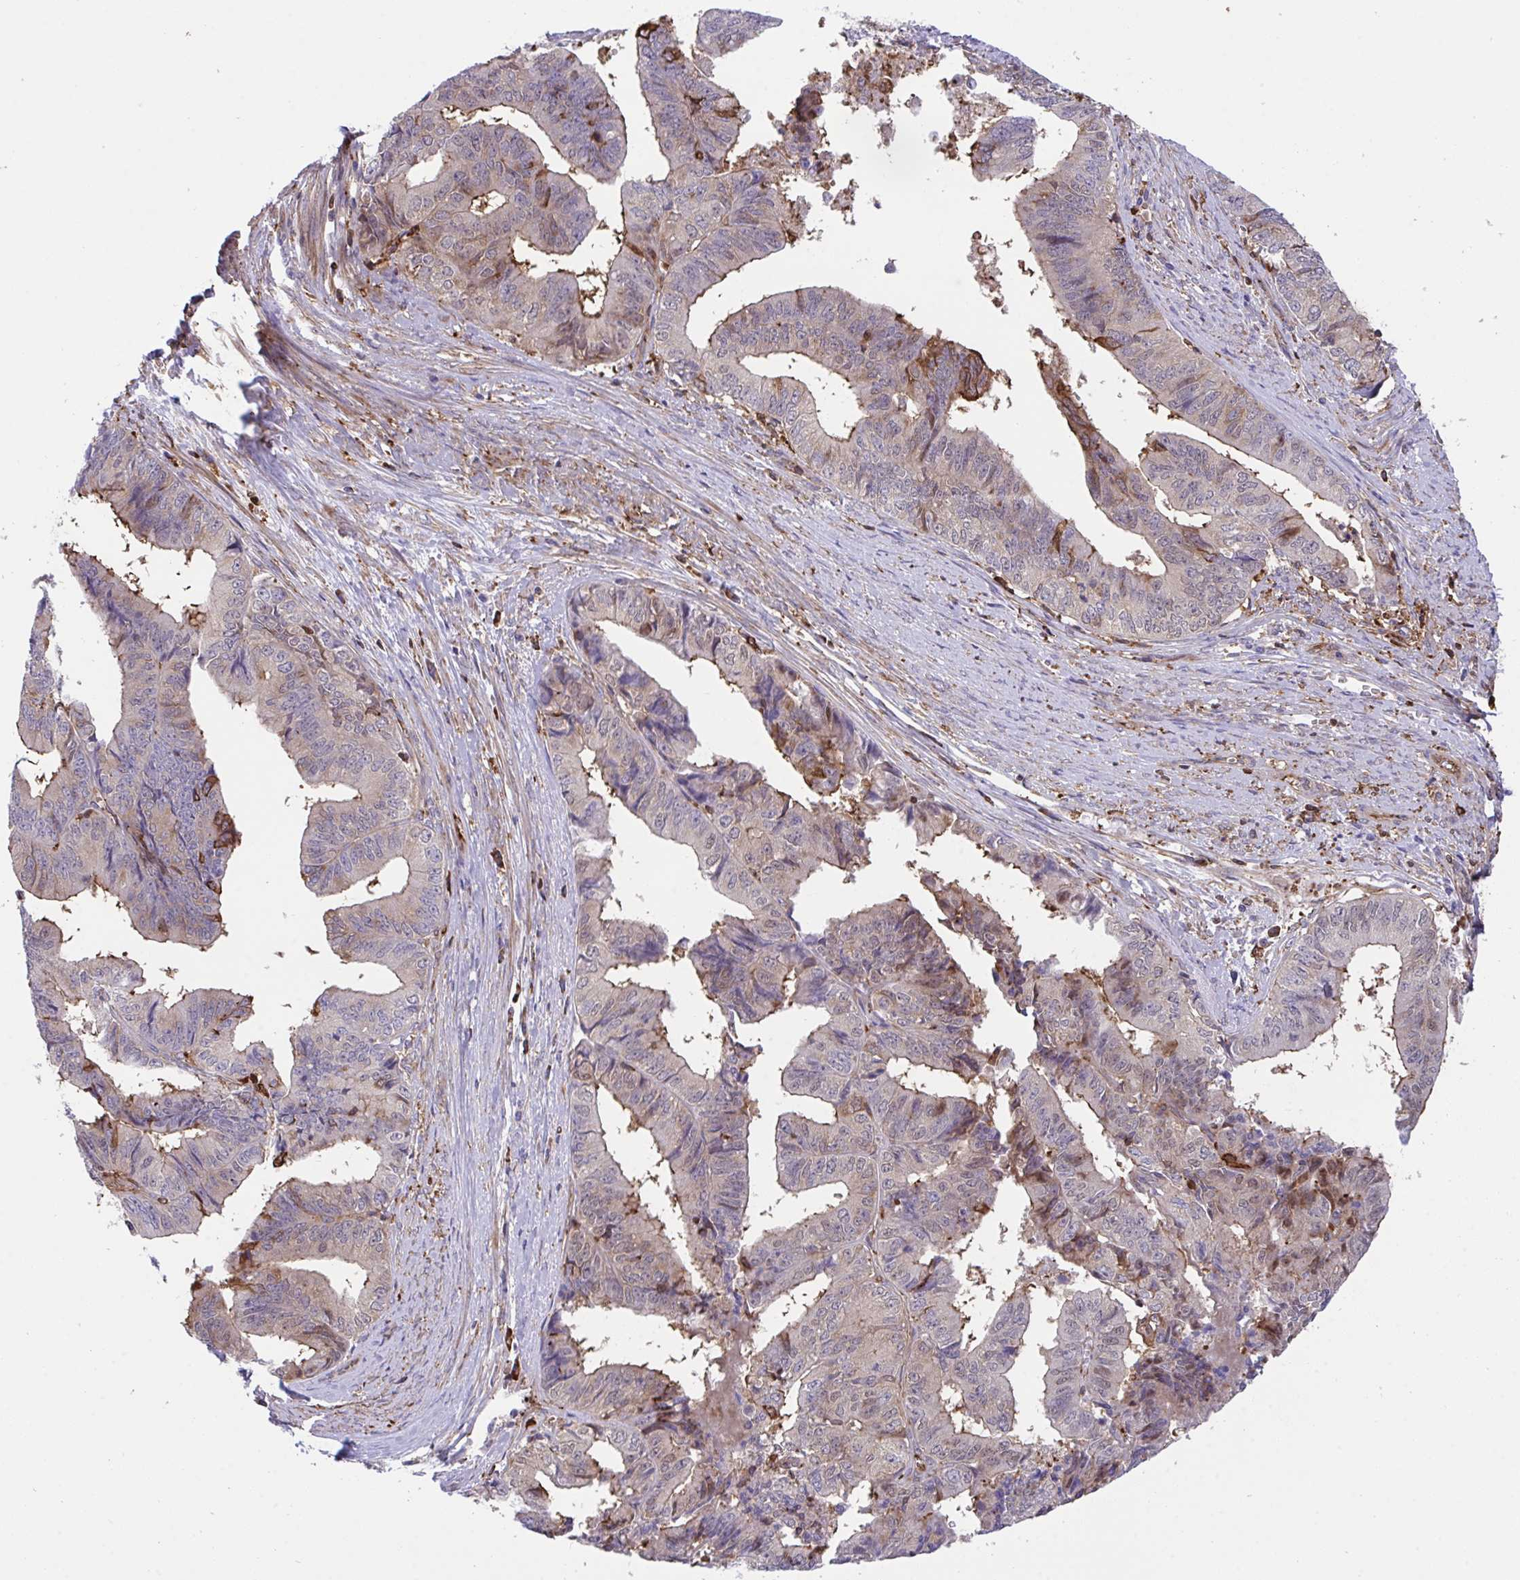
{"staining": {"intensity": "moderate", "quantity": "25%-75%", "location": "cytoplasmic/membranous"}, "tissue": "endometrial cancer", "cell_type": "Tumor cells", "image_type": "cancer", "snomed": [{"axis": "morphology", "description": "Adenocarcinoma, NOS"}, {"axis": "topography", "description": "Endometrium"}], "caption": "A brown stain labels moderate cytoplasmic/membranous expression of a protein in endometrial cancer tumor cells. (brown staining indicates protein expression, while blue staining denotes nuclei).", "gene": "PPIH", "patient": {"sex": "female", "age": 65}}